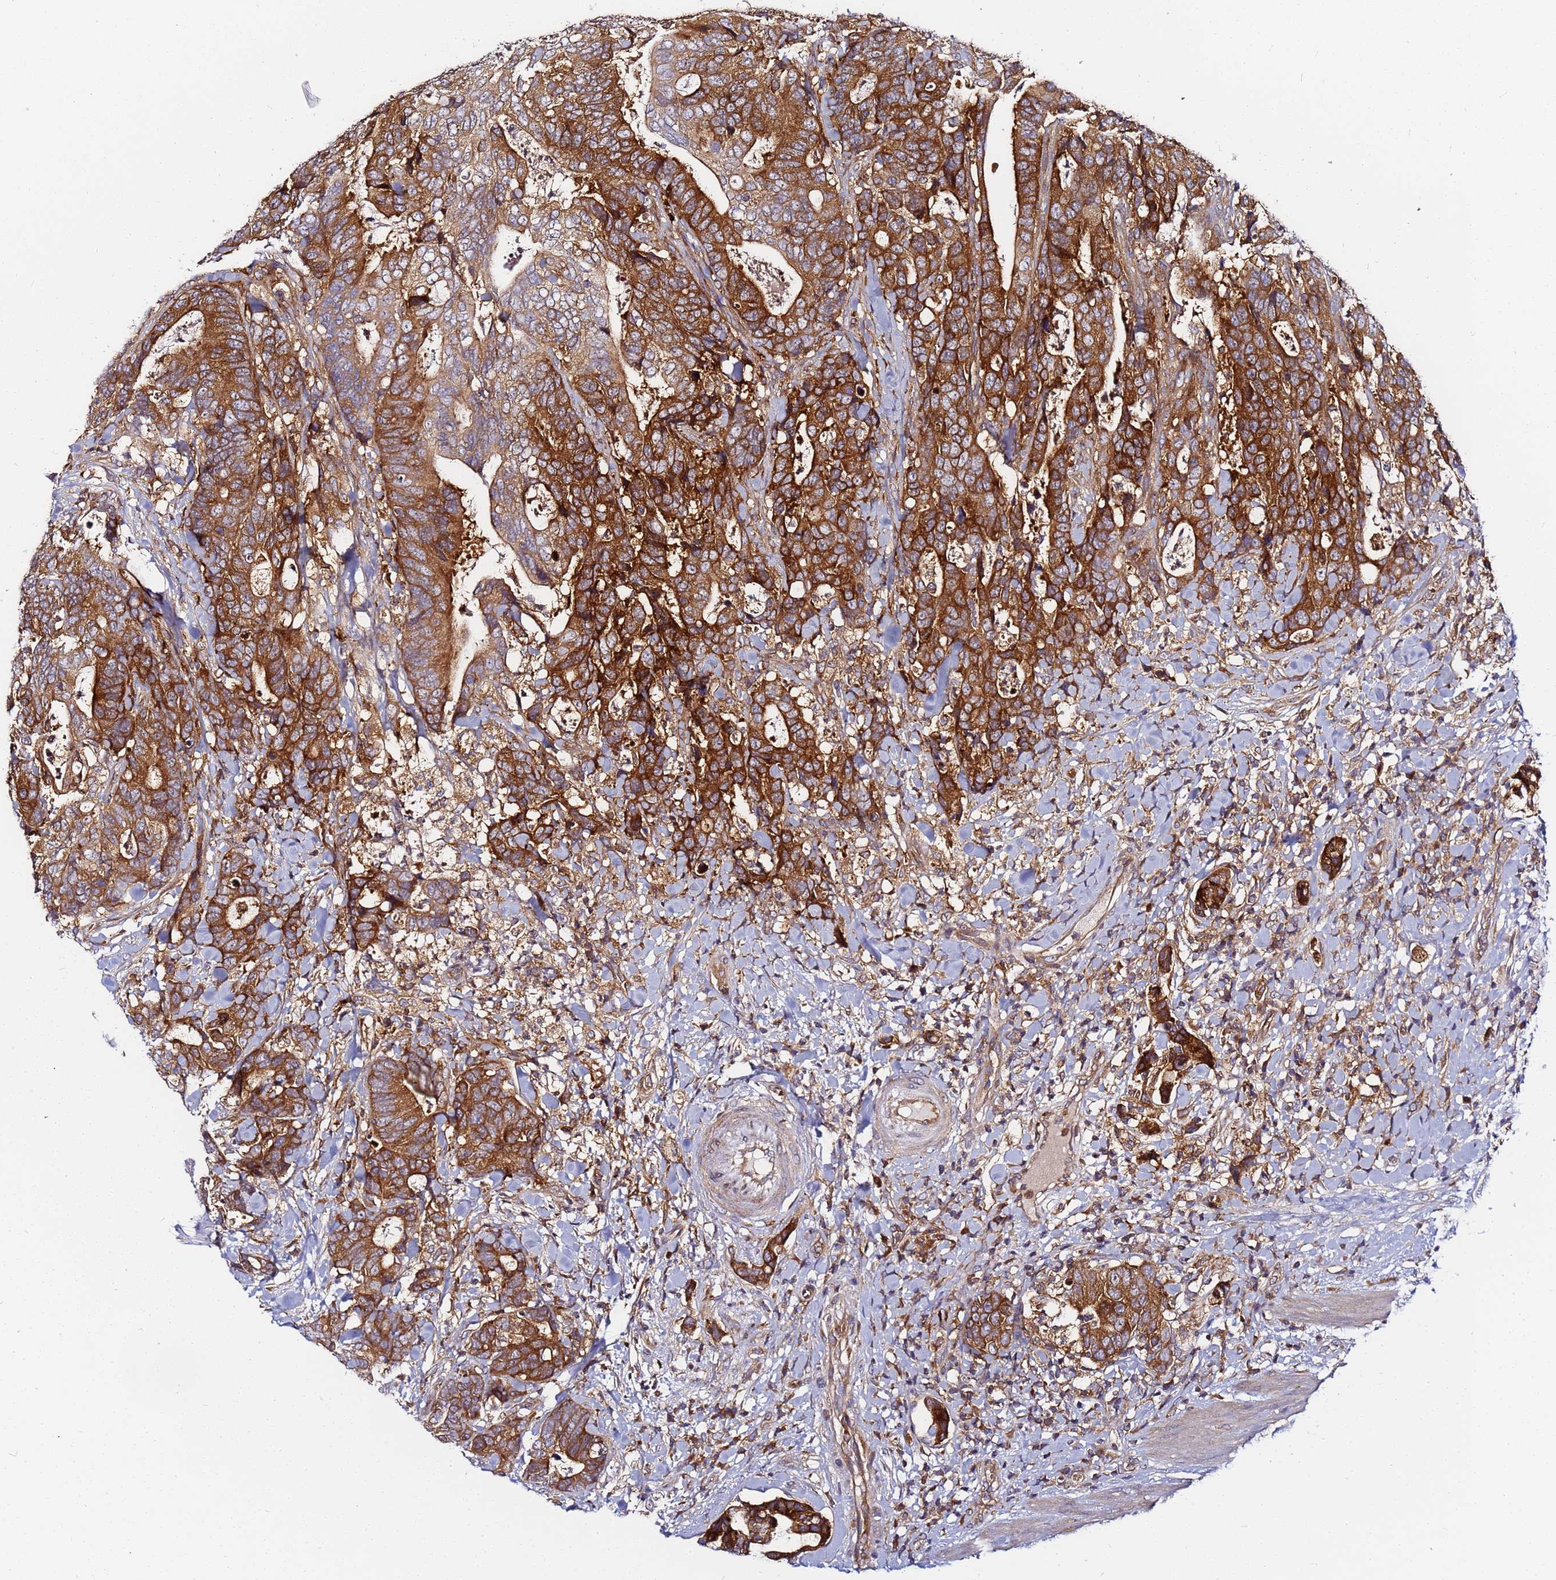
{"staining": {"intensity": "strong", "quantity": ">75%", "location": "cytoplasmic/membranous"}, "tissue": "colorectal cancer", "cell_type": "Tumor cells", "image_type": "cancer", "snomed": [{"axis": "morphology", "description": "Adenocarcinoma, NOS"}, {"axis": "topography", "description": "Colon"}], "caption": "Protein analysis of colorectal cancer tissue exhibits strong cytoplasmic/membranous staining in about >75% of tumor cells.", "gene": "CHM", "patient": {"sex": "female", "age": 82}}